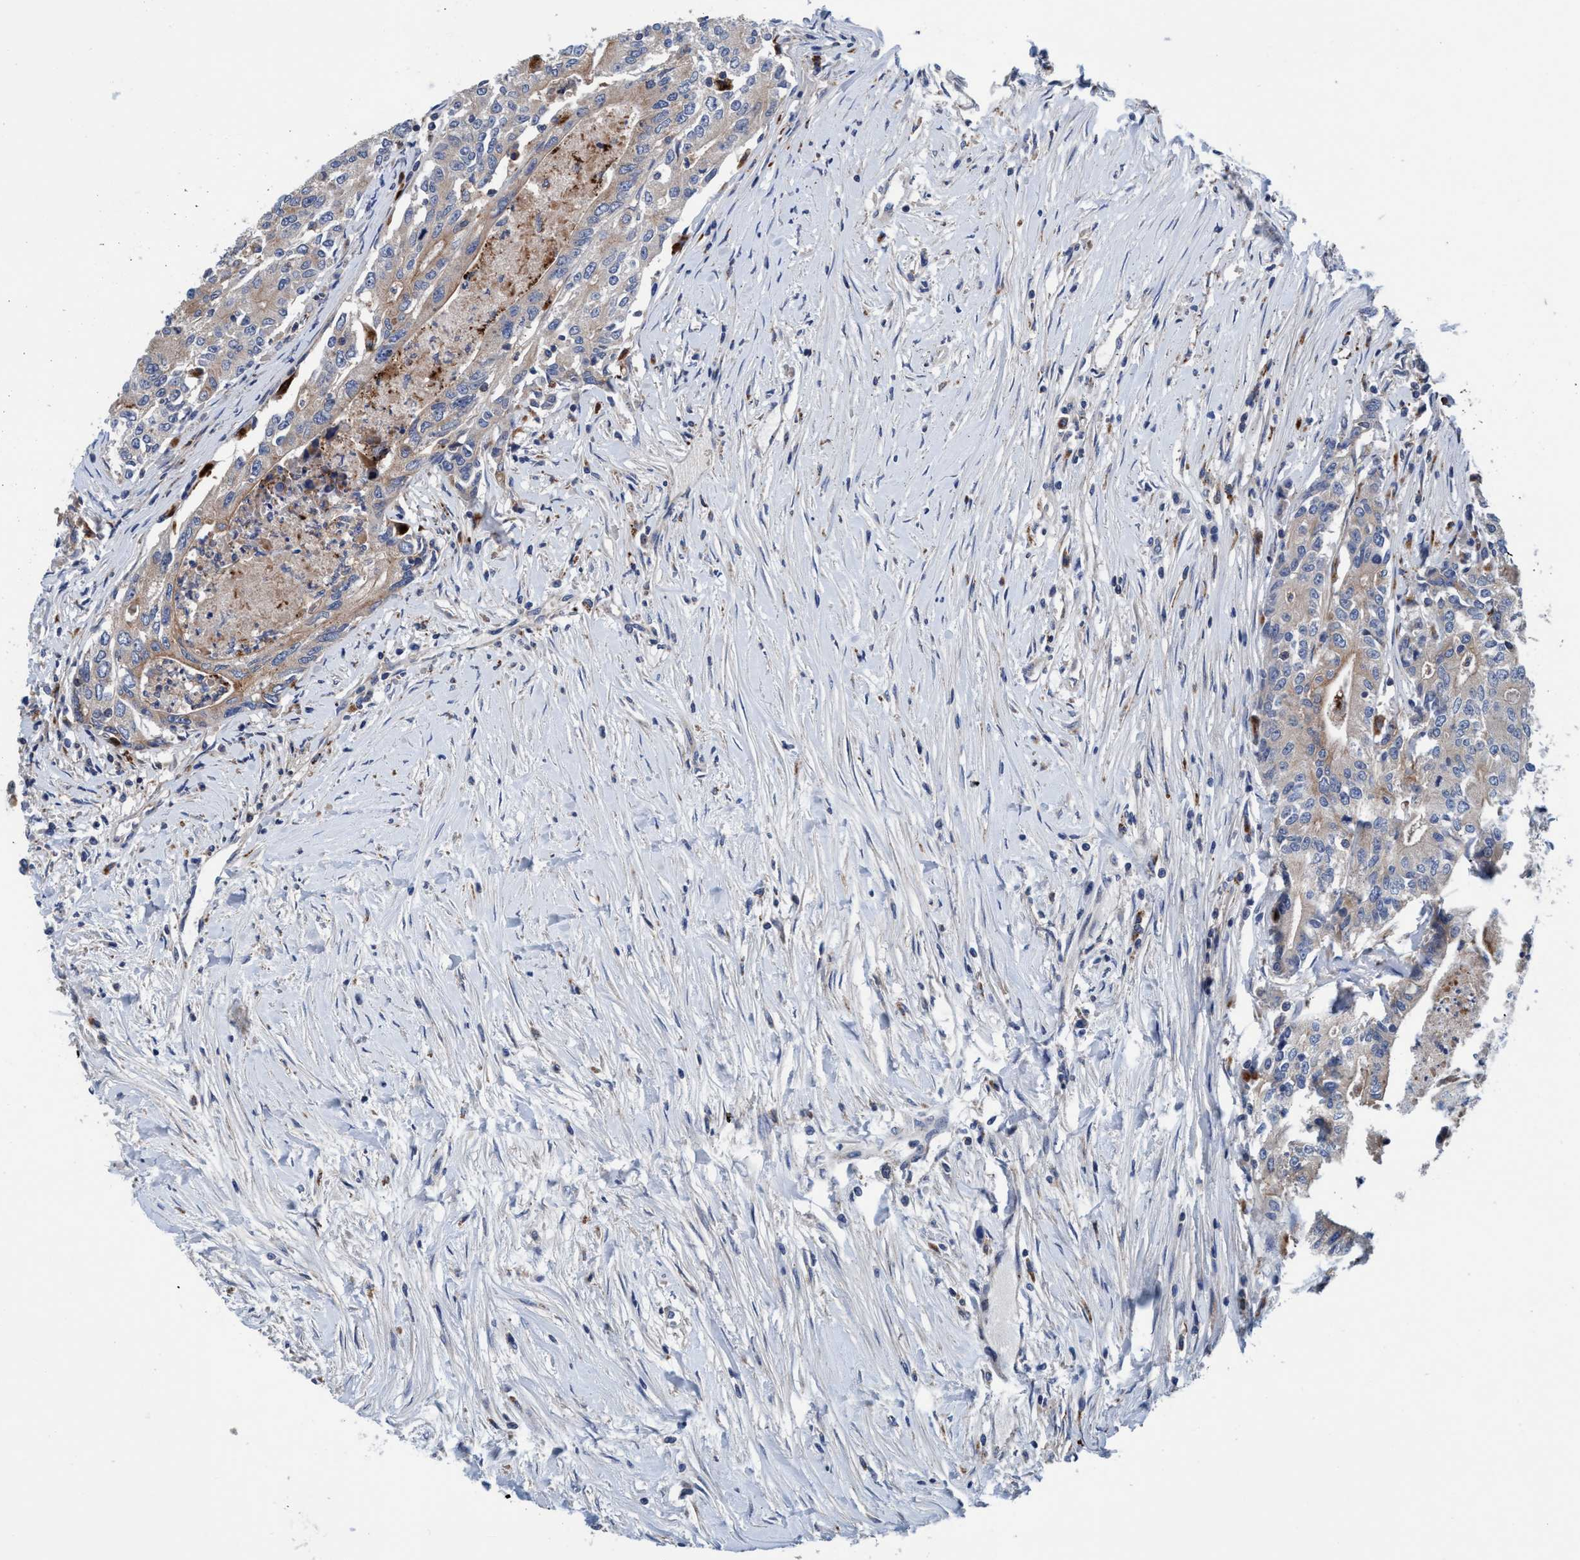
{"staining": {"intensity": "weak", "quantity": "<25%", "location": "cytoplasmic/membranous"}, "tissue": "colorectal cancer", "cell_type": "Tumor cells", "image_type": "cancer", "snomed": [{"axis": "morphology", "description": "Adenocarcinoma, NOS"}, {"axis": "topography", "description": "Colon"}], "caption": "Human adenocarcinoma (colorectal) stained for a protein using IHC shows no staining in tumor cells.", "gene": "ENDOG", "patient": {"sex": "female", "age": 77}}